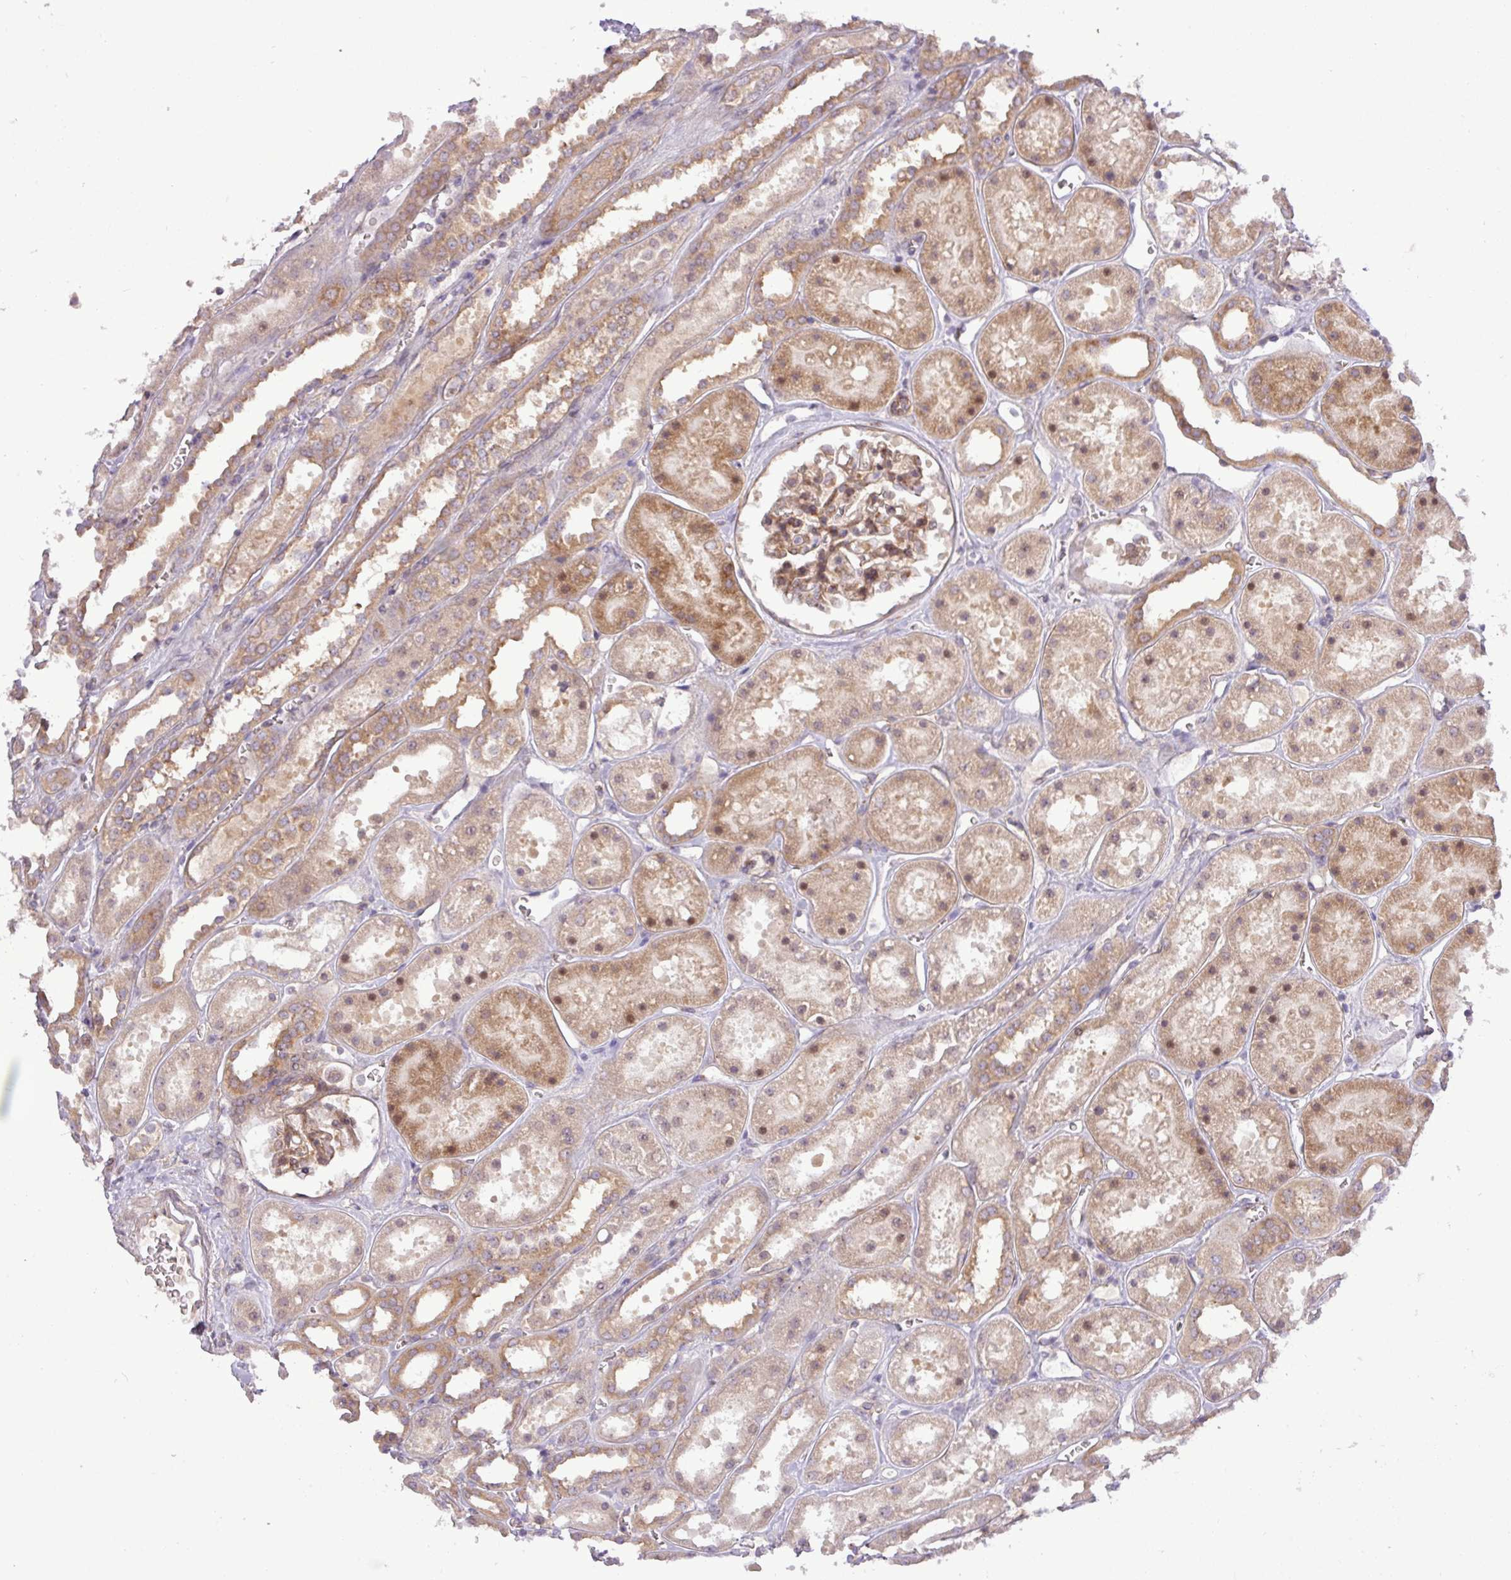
{"staining": {"intensity": "moderate", "quantity": ">75%", "location": "cytoplasmic/membranous"}, "tissue": "kidney", "cell_type": "Cells in glomeruli", "image_type": "normal", "snomed": [{"axis": "morphology", "description": "Normal tissue, NOS"}, {"axis": "topography", "description": "Kidney"}], "caption": "Immunohistochemical staining of unremarkable kidney demonstrates >75% levels of moderate cytoplasmic/membranous protein expression in about >75% of cells in glomeruli.", "gene": "FAM222B", "patient": {"sex": "female", "age": 41}}